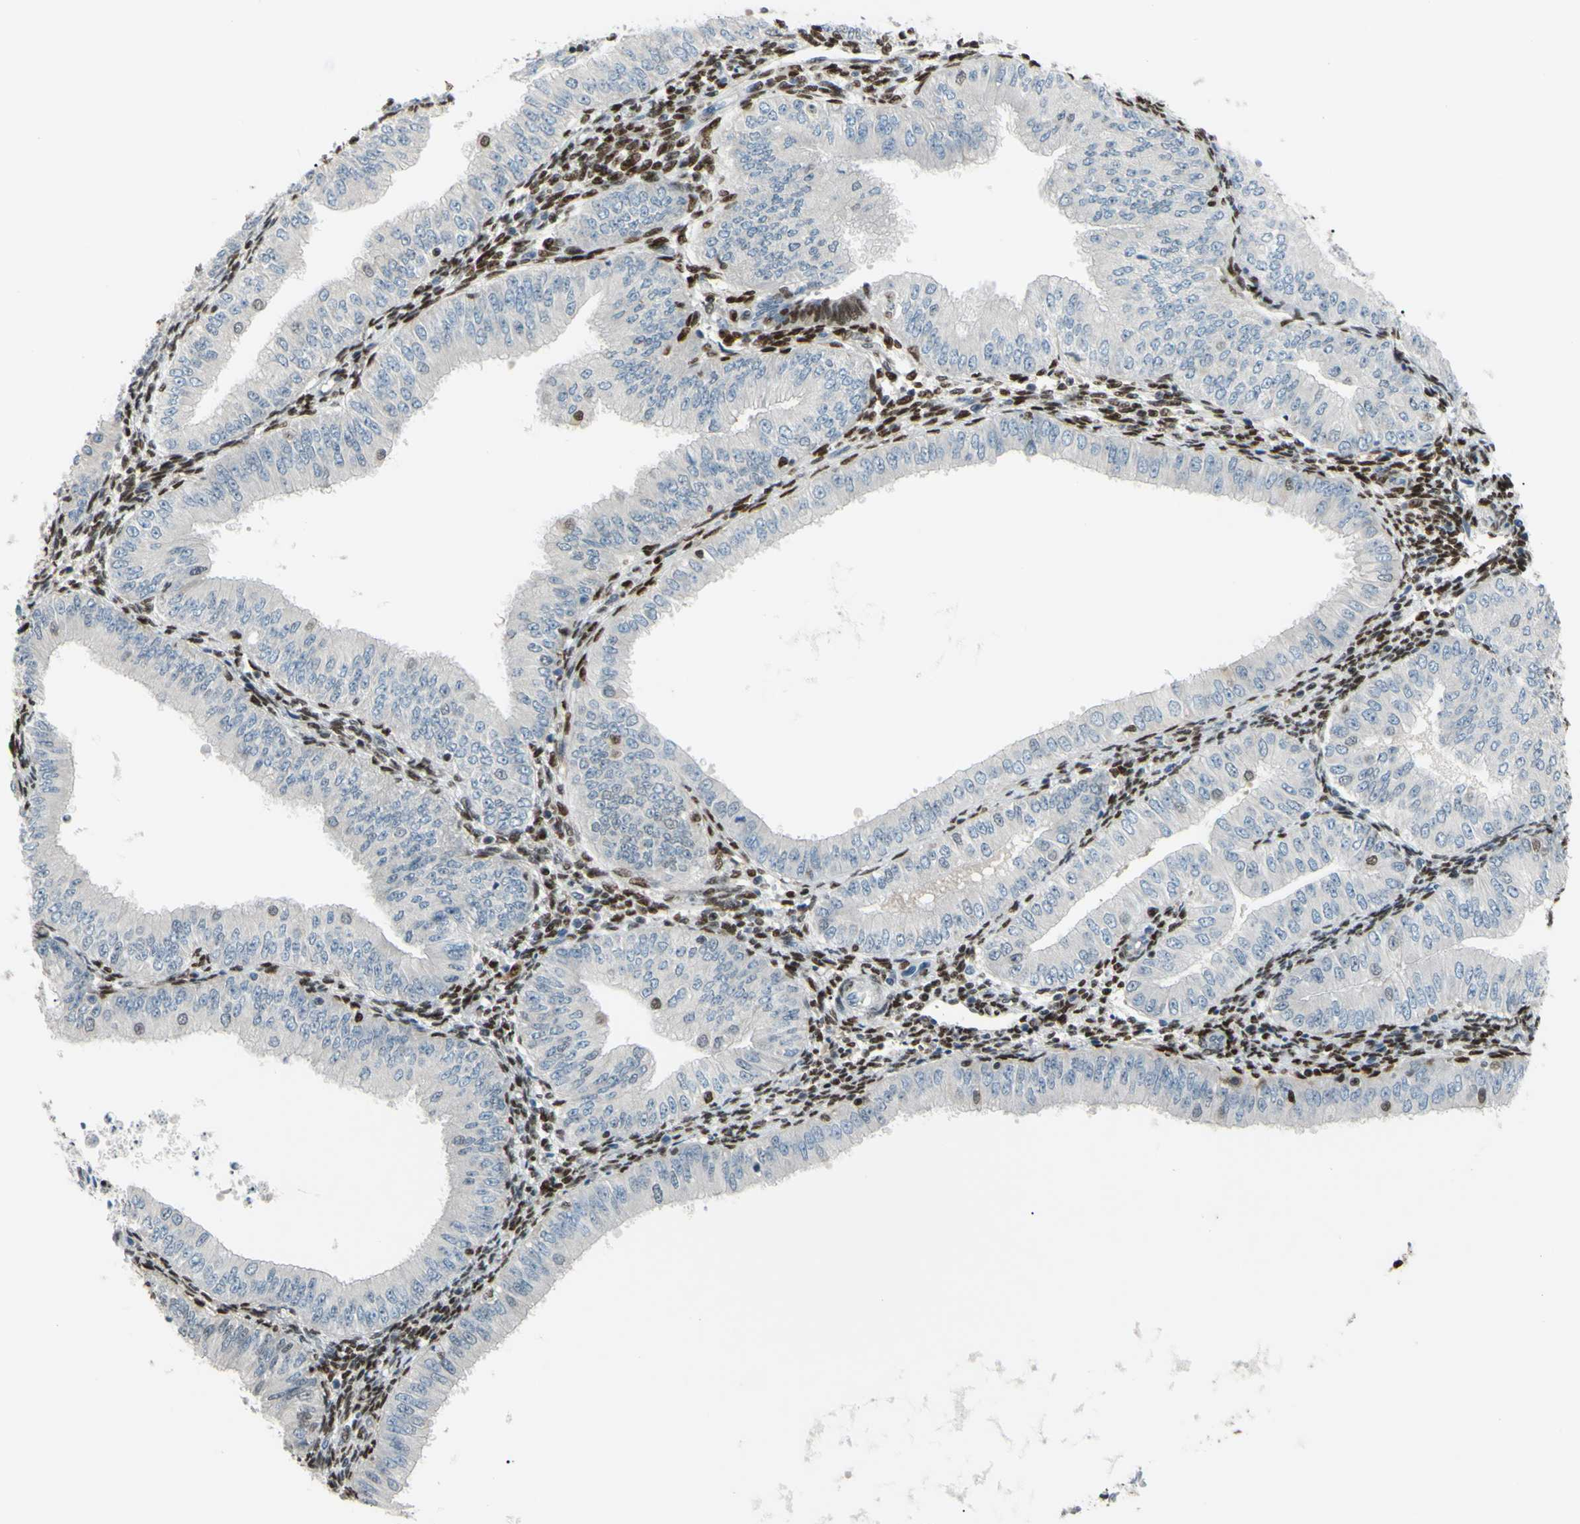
{"staining": {"intensity": "negative", "quantity": "none", "location": "none"}, "tissue": "endometrial cancer", "cell_type": "Tumor cells", "image_type": "cancer", "snomed": [{"axis": "morphology", "description": "Normal tissue, NOS"}, {"axis": "morphology", "description": "Adenocarcinoma, NOS"}, {"axis": "topography", "description": "Endometrium"}], "caption": "Immunohistochemical staining of endometrial cancer reveals no significant expression in tumor cells.", "gene": "FKBP5", "patient": {"sex": "female", "age": 53}}